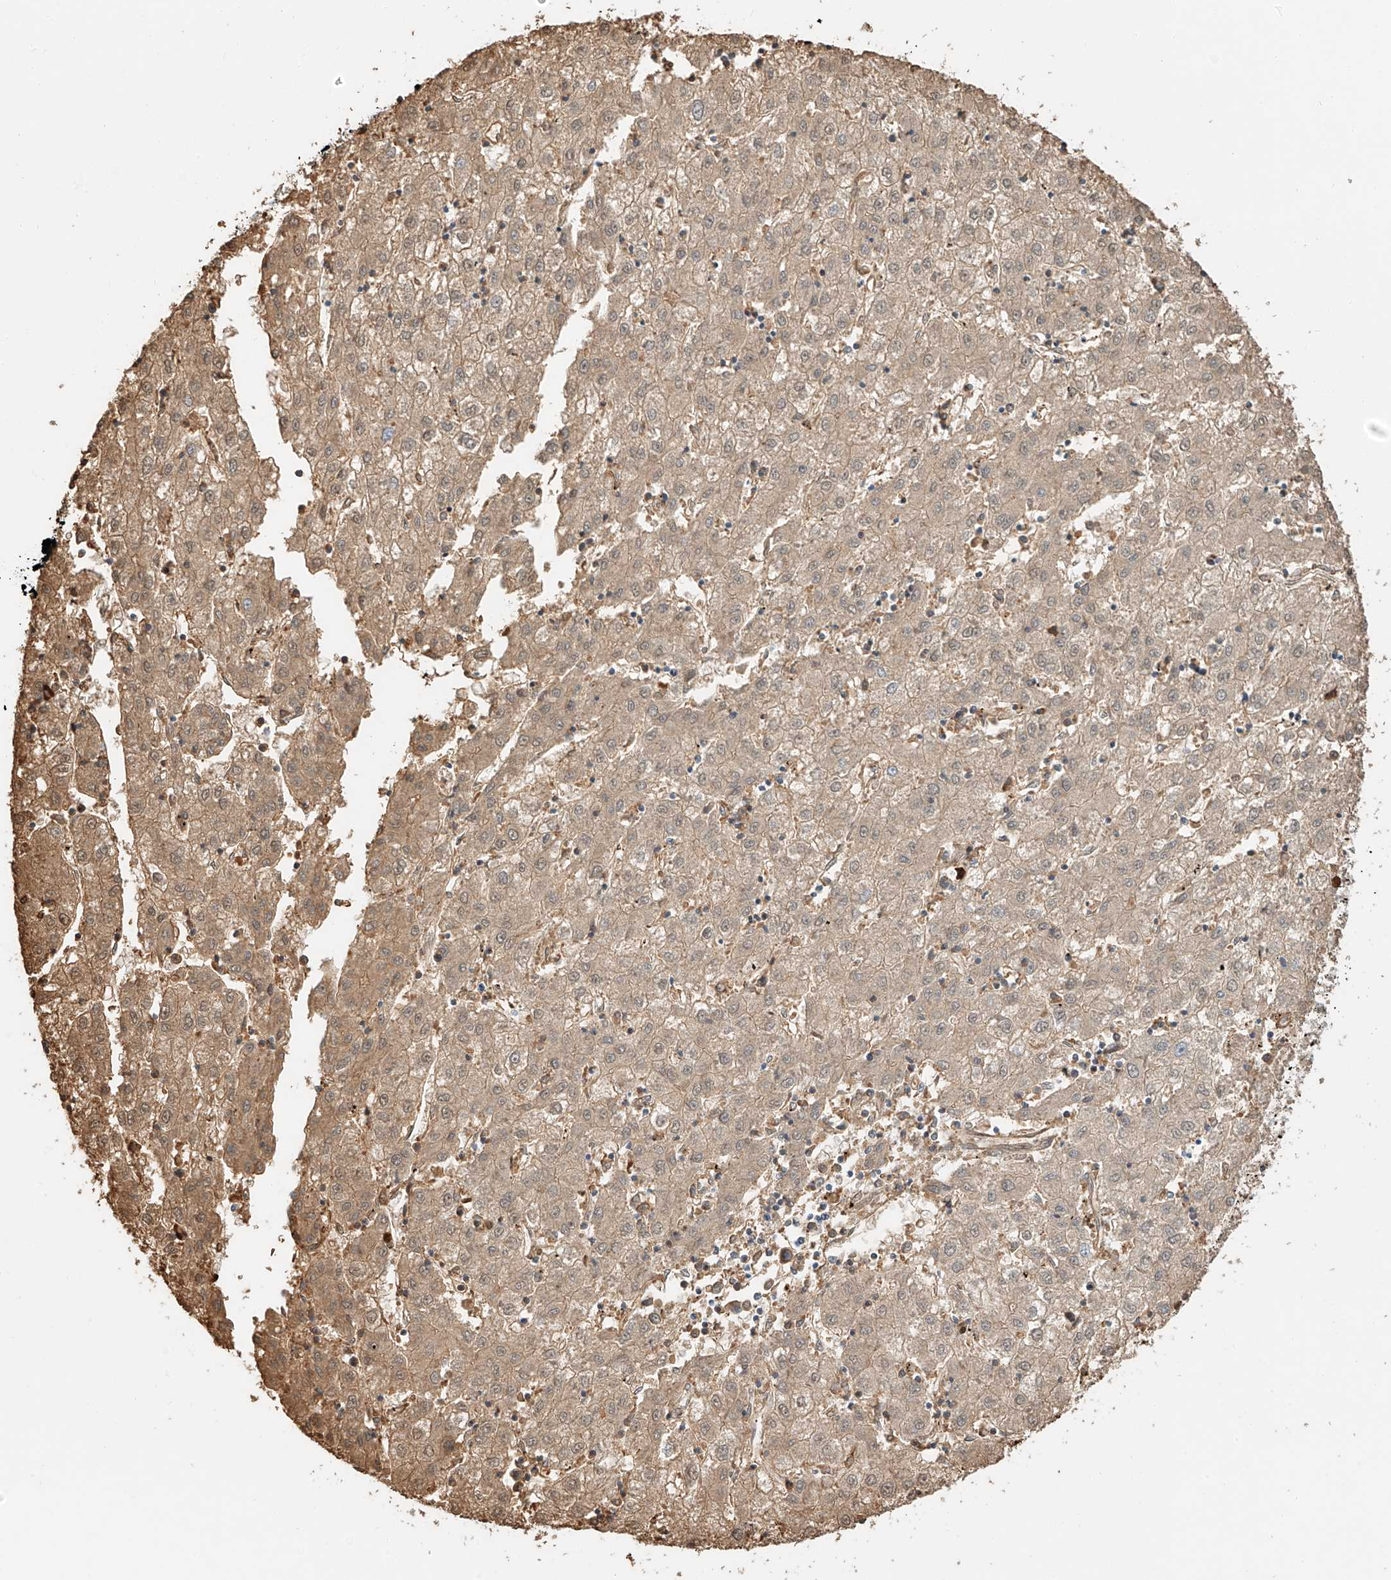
{"staining": {"intensity": "weak", "quantity": ">75%", "location": "cytoplasmic/membranous"}, "tissue": "liver cancer", "cell_type": "Tumor cells", "image_type": "cancer", "snomed": [{"axis": "morphology", "description": "Carcinoma, Hepatocellular, NOS"}, {"axis": "topography", "description": "Liver"}], "caption": "Tumor cells demonstrate weak cytoplasmic/membranous positivity in approximately >75% of cells in liver hepatocellular carcinoma.", "gene": "ZFP30", "patient": {"sex": "male", "age": 72}}